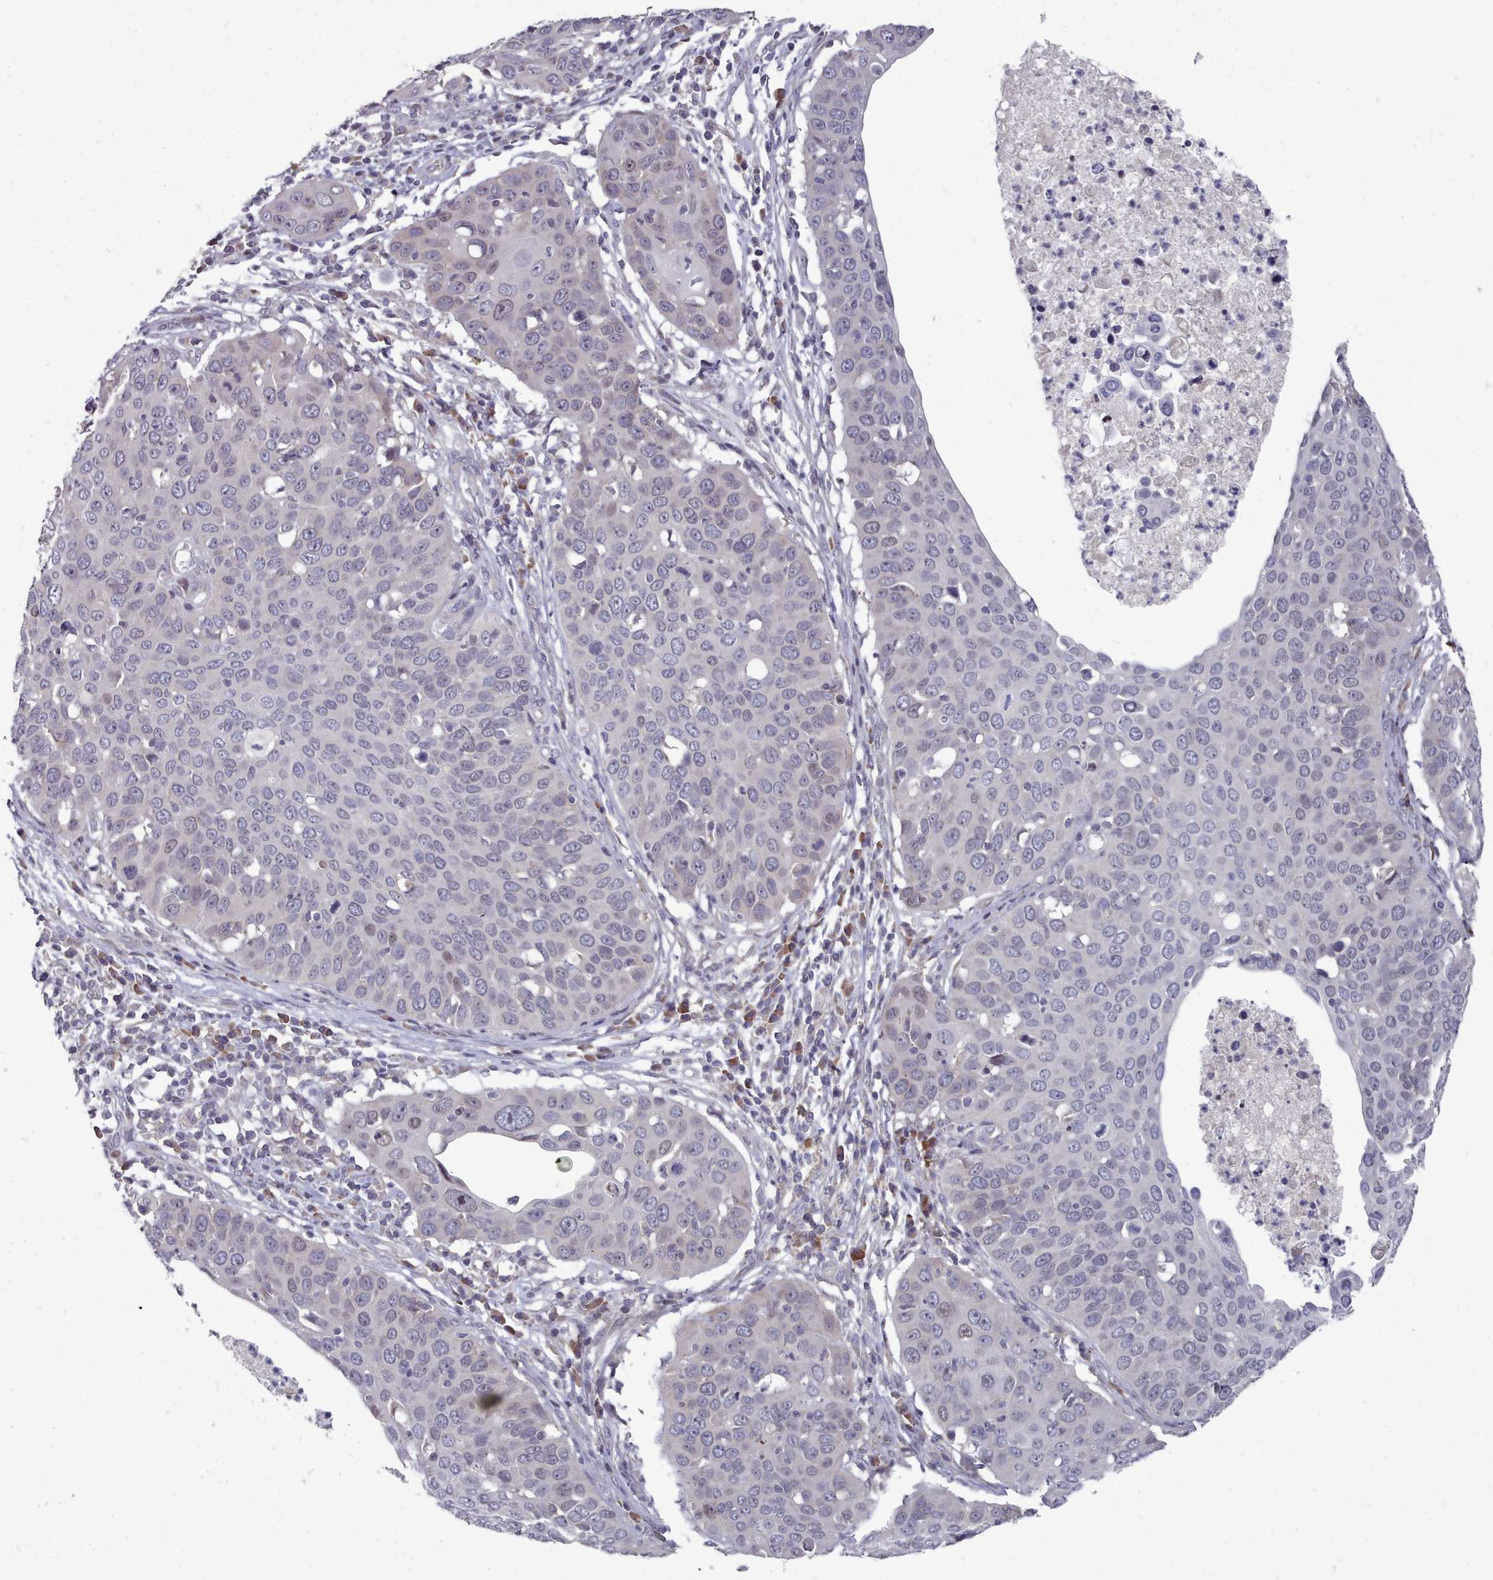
{"staining": {"intensity": "negative", "quantity": "none", "location": "none"}, "tissue": "cervical cancer", "cell_type": "Tumor cells", "image_type": "cancer", "snomed": [{"axis": "morphology", "description": "Squamous cell carcinoma, NOS"}, {"axis": "topography", "description": "Cervix"}], "caption": "Cervical cancer stained for a protein using immunohistochemistry shows no expression tumor cells.", "gene": "ACKR3", "patient": {"sex": "female", "age": 36}}